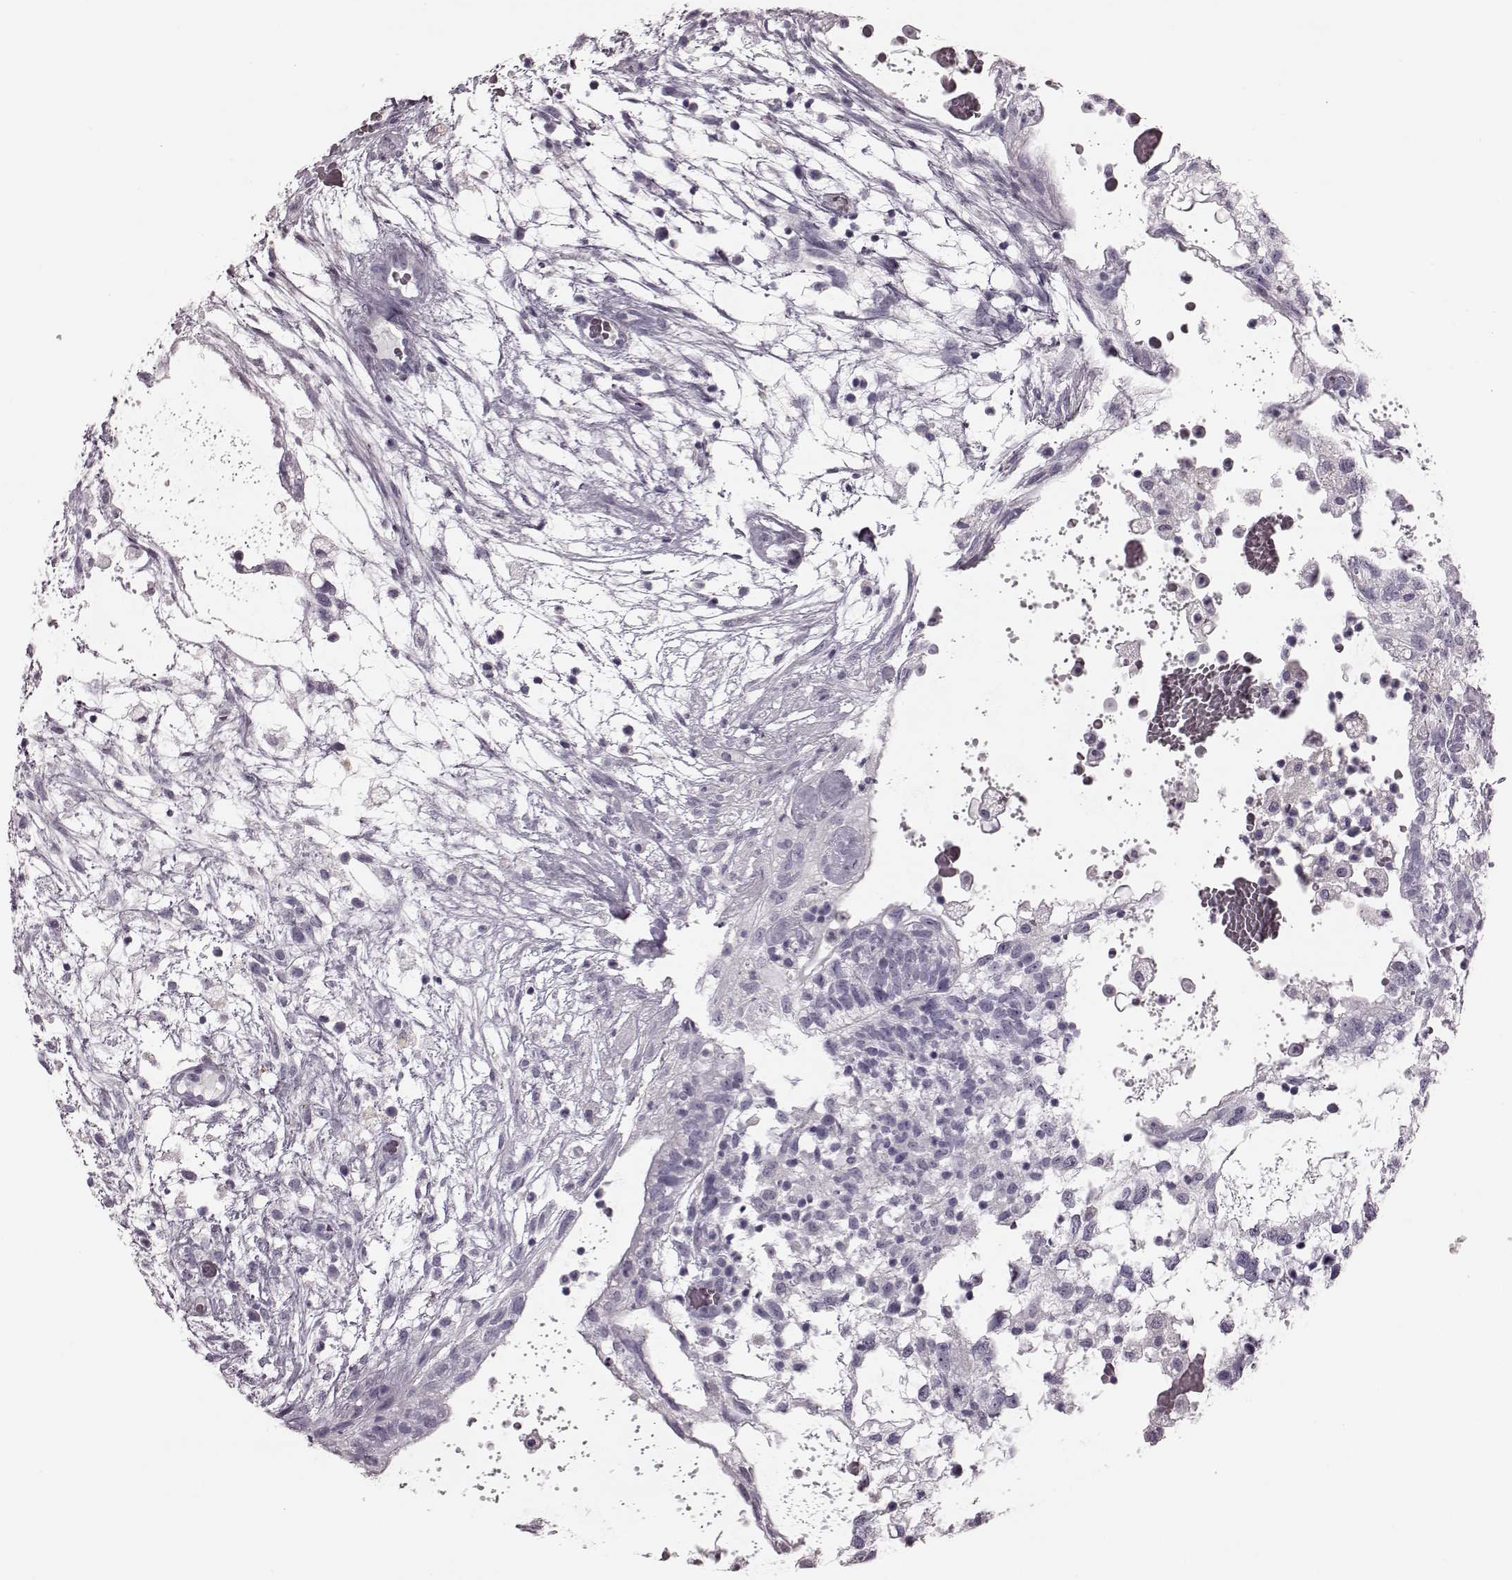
{"staining": {"intensity": "negative", "quantity": "none", "location": "none"}, "tissue": "testis cancer", "cell_type": "Tumor cells", "image_type": "cancer", "snomed": [{"axis": "morphology", "description": "Normal tissue, NOS"}, {"axis": "morphology", "description": "Carcinoma, Embryonal, NOS"}, {"axis": "topography", "description": "Testis"}], "caption": "There is no significant expression in tumor cells of testis cancer (embryonal carcinoma).", "gene": "TRPM1", "patient": {"sex": "male", "age": 32}}